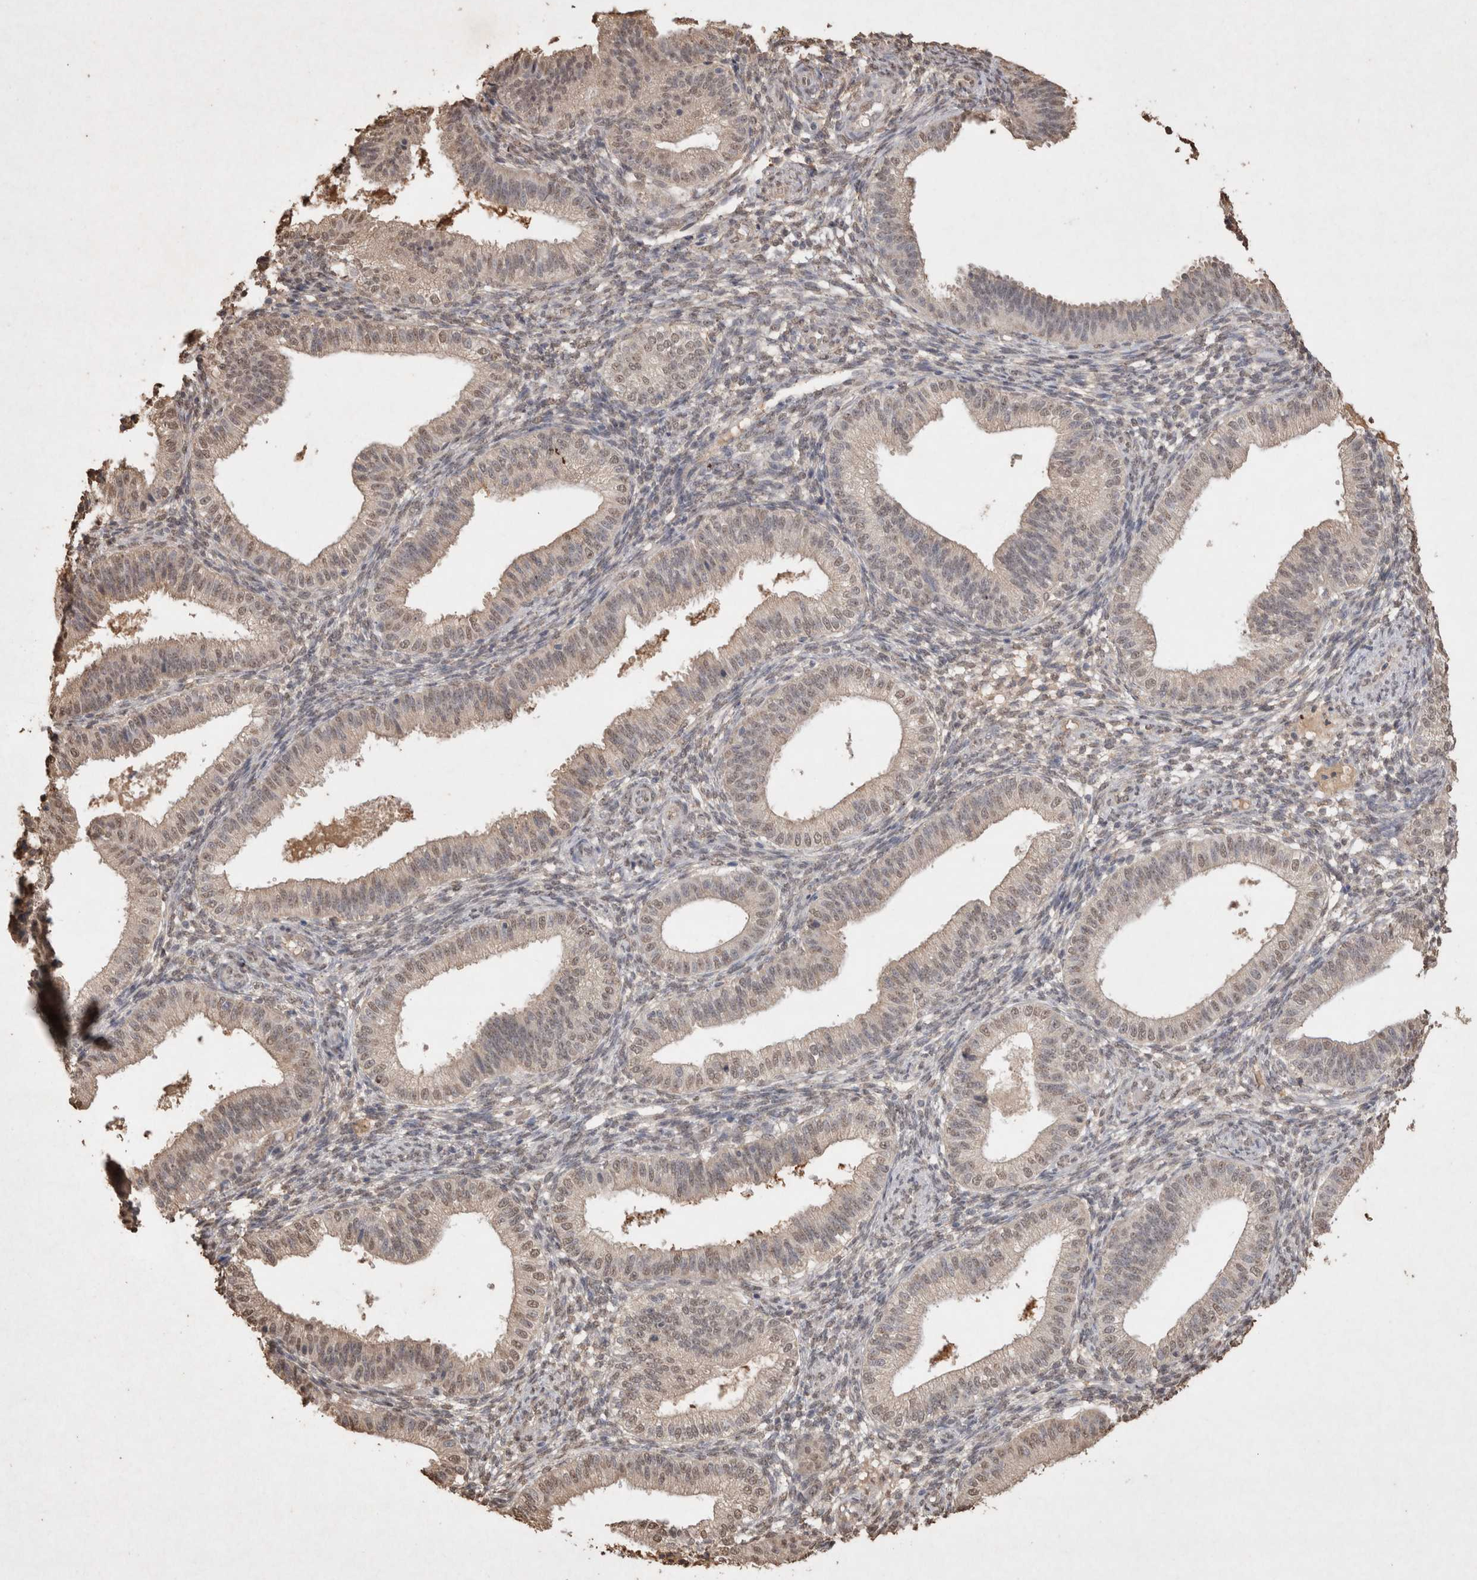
{"staining": {"intensity": "weak", "quantity": "25%-75%", "location": "nuclear"}, "tissue": "endometrium", "cell_type": "Cells in endometrial stroma", "image_type": "normal", "snomed": [{"axis": "morphology", "description": "Normal tissue, NOS"}, {"axis": "topography", "description": "Endometrium"}], "caption": "Brown immunohistochemical staining in unremarkable human endometrium reveals weak nuclear staining in approximately 25%-75% of cells in endometrial stroma. The staining was performed using DAB (3,3'-diaminobenzidine), with brown indicating positive protein expression. Nuclei are stained blue with hematoxylin.", "gene": "MLX", "patient": {"sex": "female", "age": 39}}